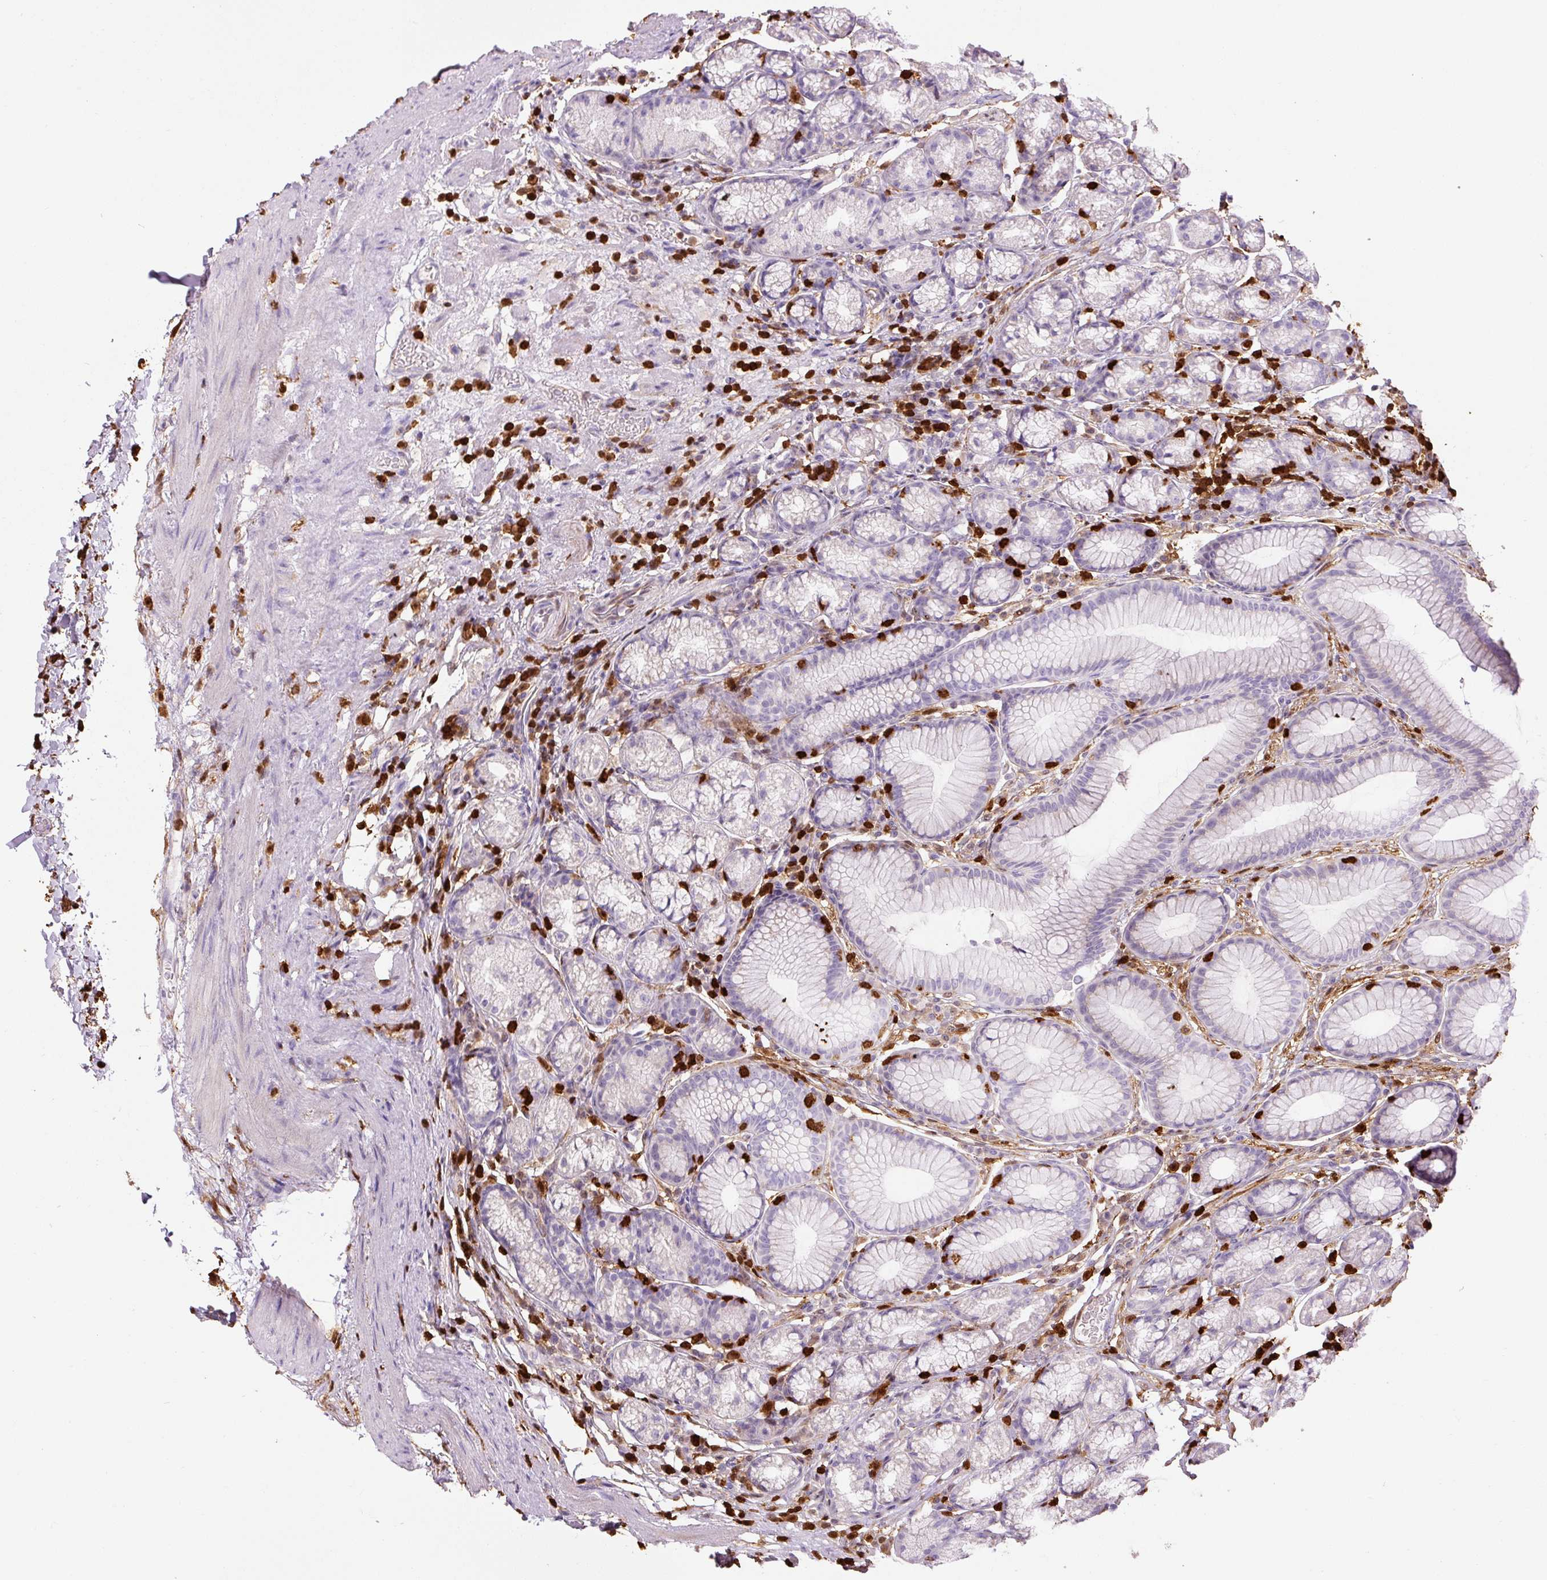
{"staining": {"intensity": "negative", "quantity": "none", "location": "none"}, "tissue": "stomach", "cell_type": "Glandular cells", "image_type": "normal", "snomed": [{"axis": "morphology", "description": "Normal tissue, NOS"}, {"axis": "topography", "description": "Stomach, lower"}], "caption": "Micrograph shows no significant protein staining in glandular cells of normal stomach.", "gene": "S100A4", "patient": {"sex": "male", "age": 67}}